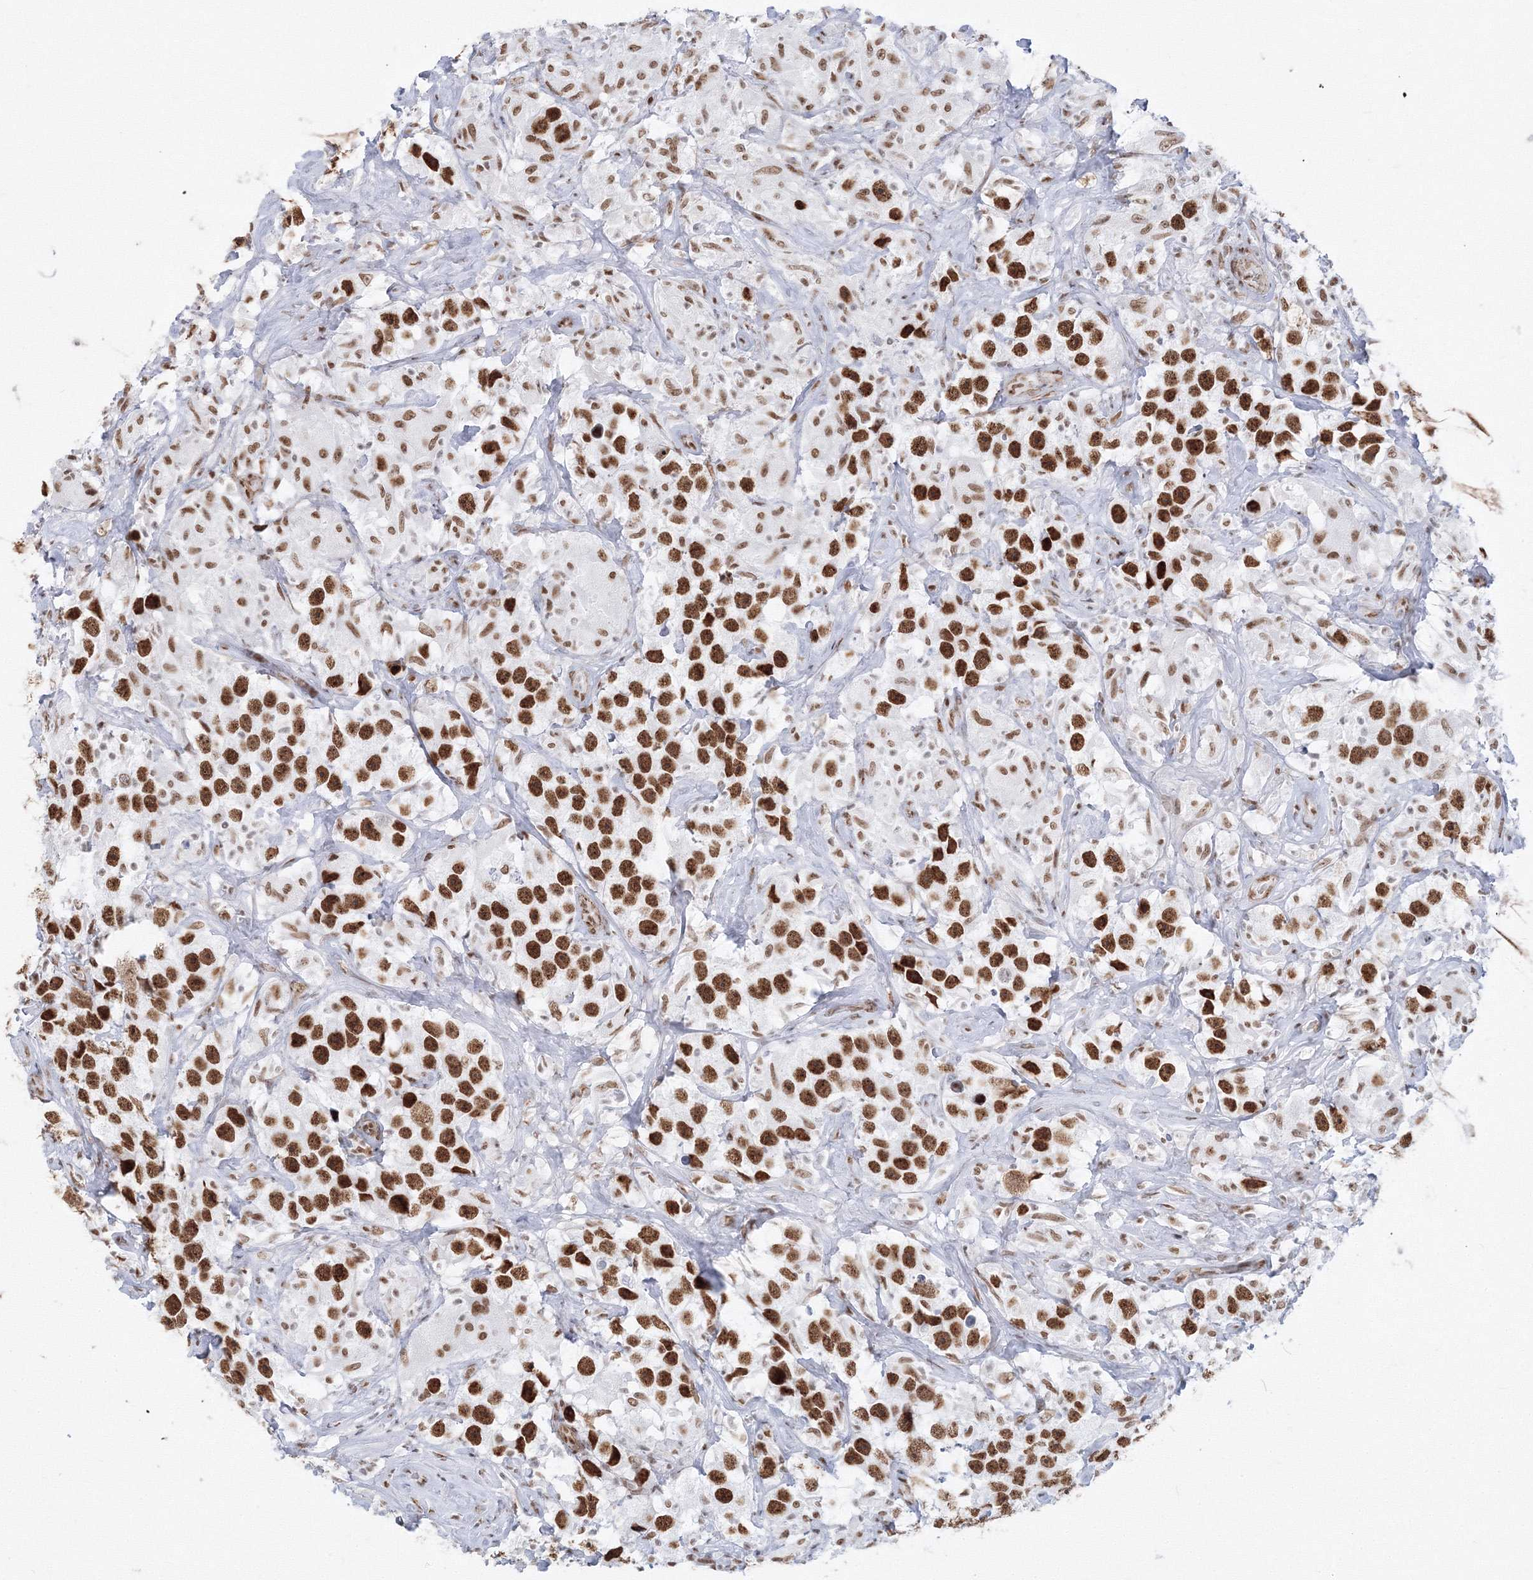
{"staining": {"intensity": "strong", "quantity": ">75%", "location": "nuclear"}, "tissue": "testis cancer", "cell_type": "Tumor cells", "image_type": "cancer", "snomed": [{"axis": "morphology", "description": "Seminoma, NOS"}, {"axis": "topography", "description": "Testis"}], "caption": "Immunohistochemistry (IHC) (DAB (3,3'-diaminobenzidine)) staining of human testis seminoma exhibits strong nuclear protein expression in about >75% of tumor cells.", "gene": "ZNF638", "patient": {"sex": "male", "age": 49}}